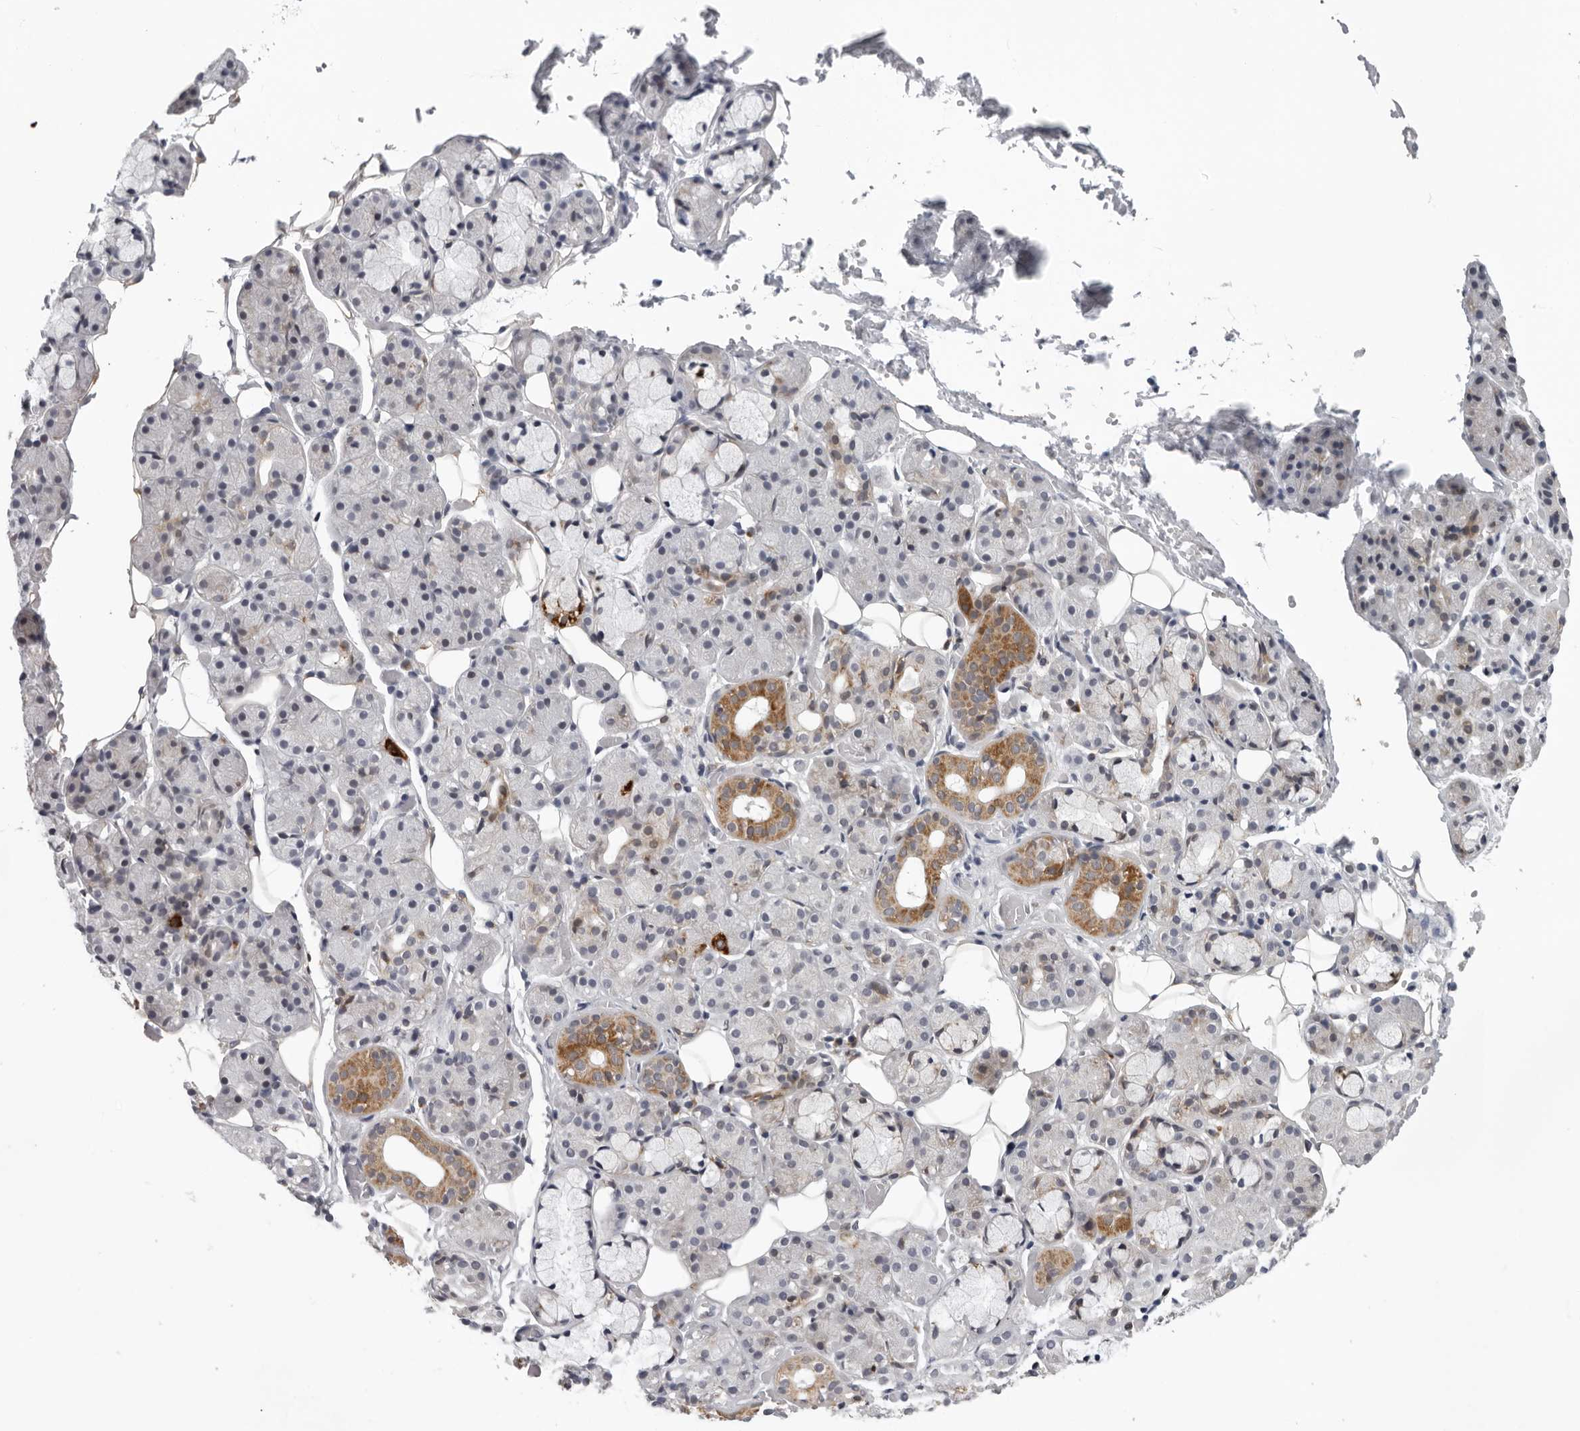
{"staining": {"intensity": "moderate", "quantity": "<25%", "location": "cytoplasmic/membranous"}, "tissue": "salivary gland", "cell_type": "Glandular cells", "image_type": "normal", "snomed": [{"axis": "morphology", "description": "Normal tissue, NOS"}, {"axis": "topography", "description": "Salivary gland"}], "caption": "This micrograph exhibits unremarkable salivary gland stained with immunohistochemistry to label a protein in brown. The cytoplasmic/membranous of glandular cells show moderate positivity for the protein. Nuclei are counter-stained blue.", "gene": "CPT2", "patient": {"sex": "male", "age": 63}}